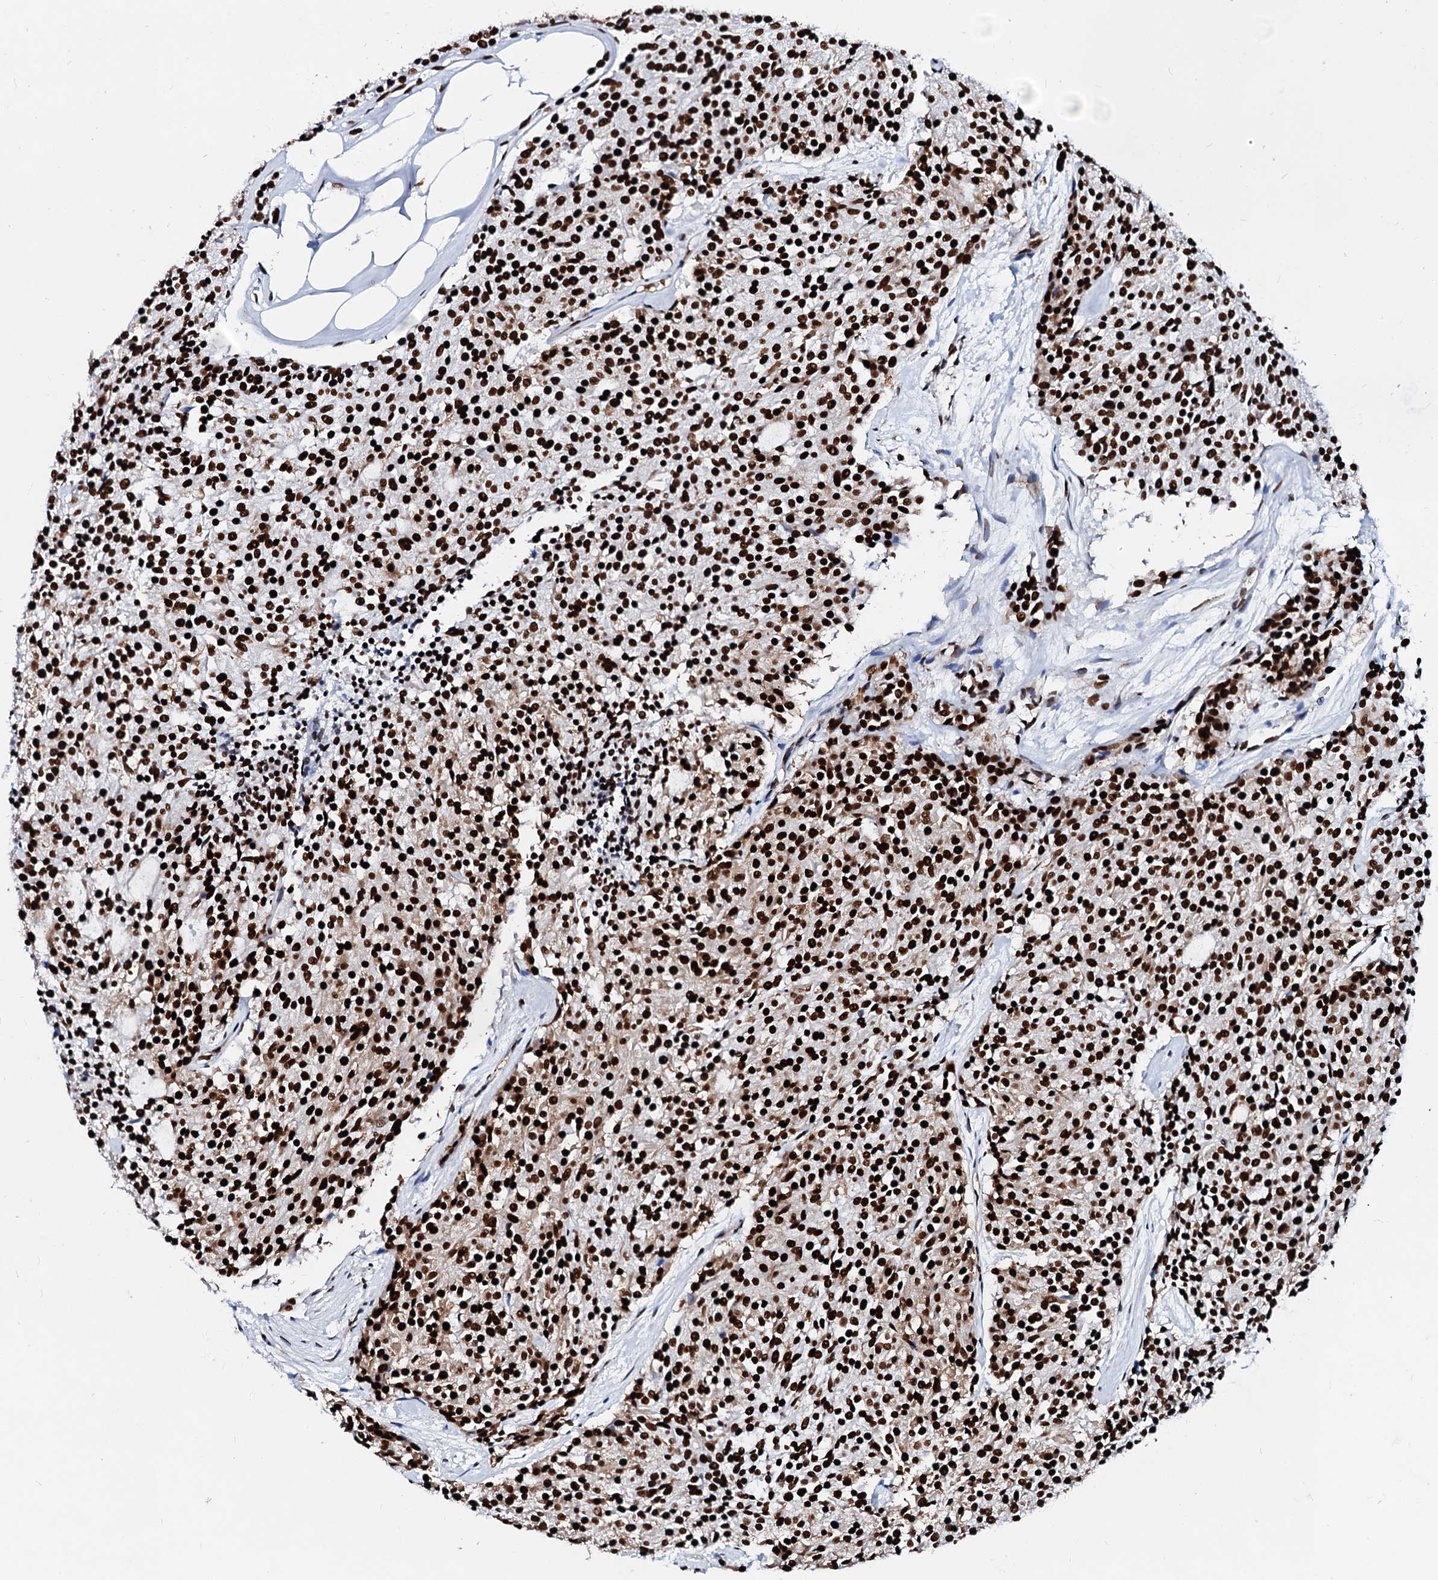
{"staining": {"intensity": "strong", "quantity": ">75%", "location": "nuclear"}, "tissue": "carcinoid", "cell_type": "Tumor cells", "image_type": "cancer", "snomed": [{"axis": "morphology", "description": "Carcinoid, malignant, NOS"}, {"axis": "topography", "description": "Pancreas"}], "caption": "Tumor cells display strong nuclear expression in approximately >75% of cells in carcinoid.", "gene": "RALY", "patient": {"sex": "female", "age": 54}}